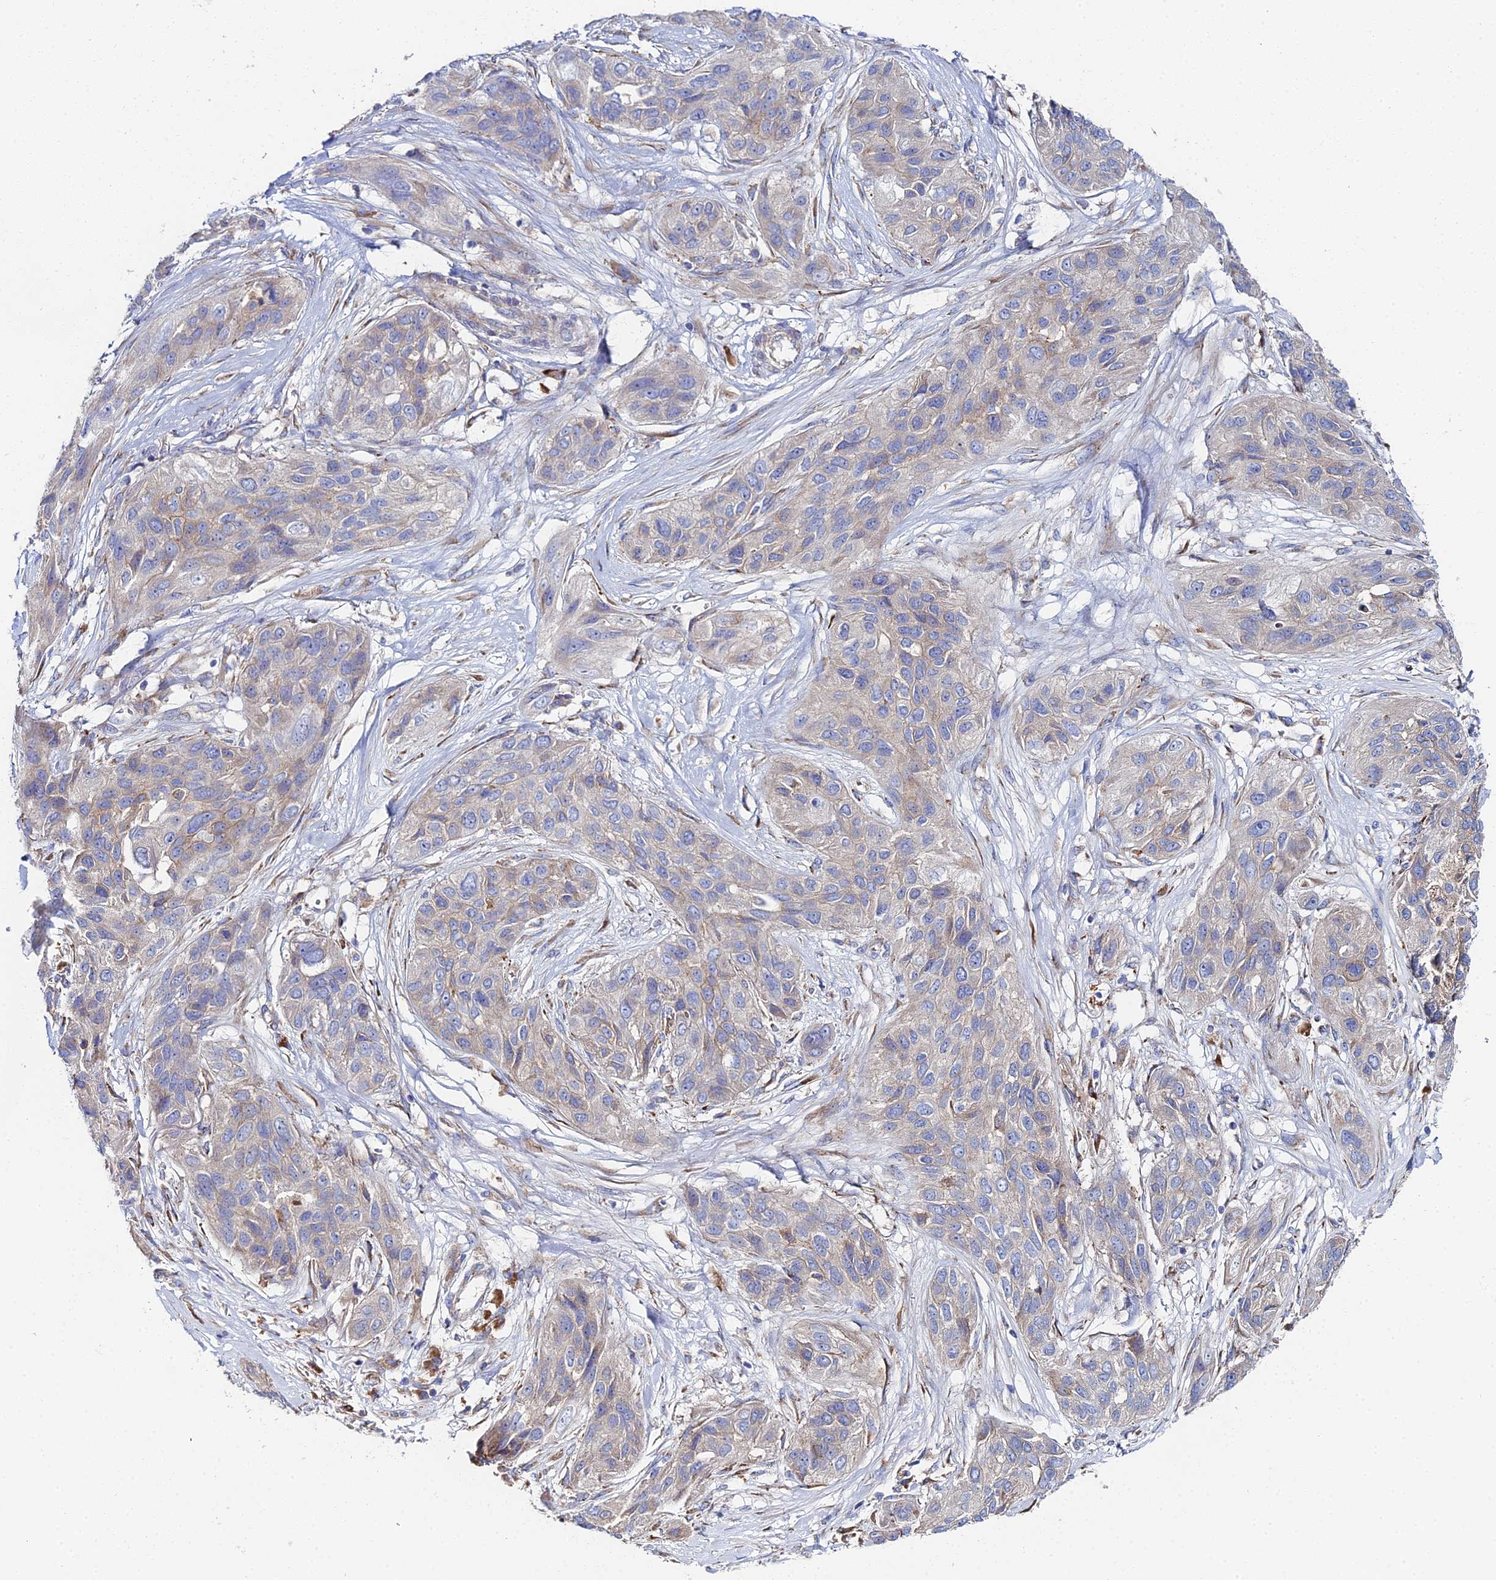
{"staining": {"intensity": "negative", "quantity": "none", "location": "none"}, "tissue": "lung cancer", "cell_type": "Tumor cells", "image_type": "cancer", "snomed": [{"axis": "morphology", "description": "Squamous cell carcinoma, NOS"}, {"axis": "topography", "description": "Lung"}], "caption": "A photomicrograph of human lung cancer (squamous cell carcinoma) is negative for staining in tumor cells.", "gene": "CLCN3", "patient": {"sex": "female", "age": 70}}